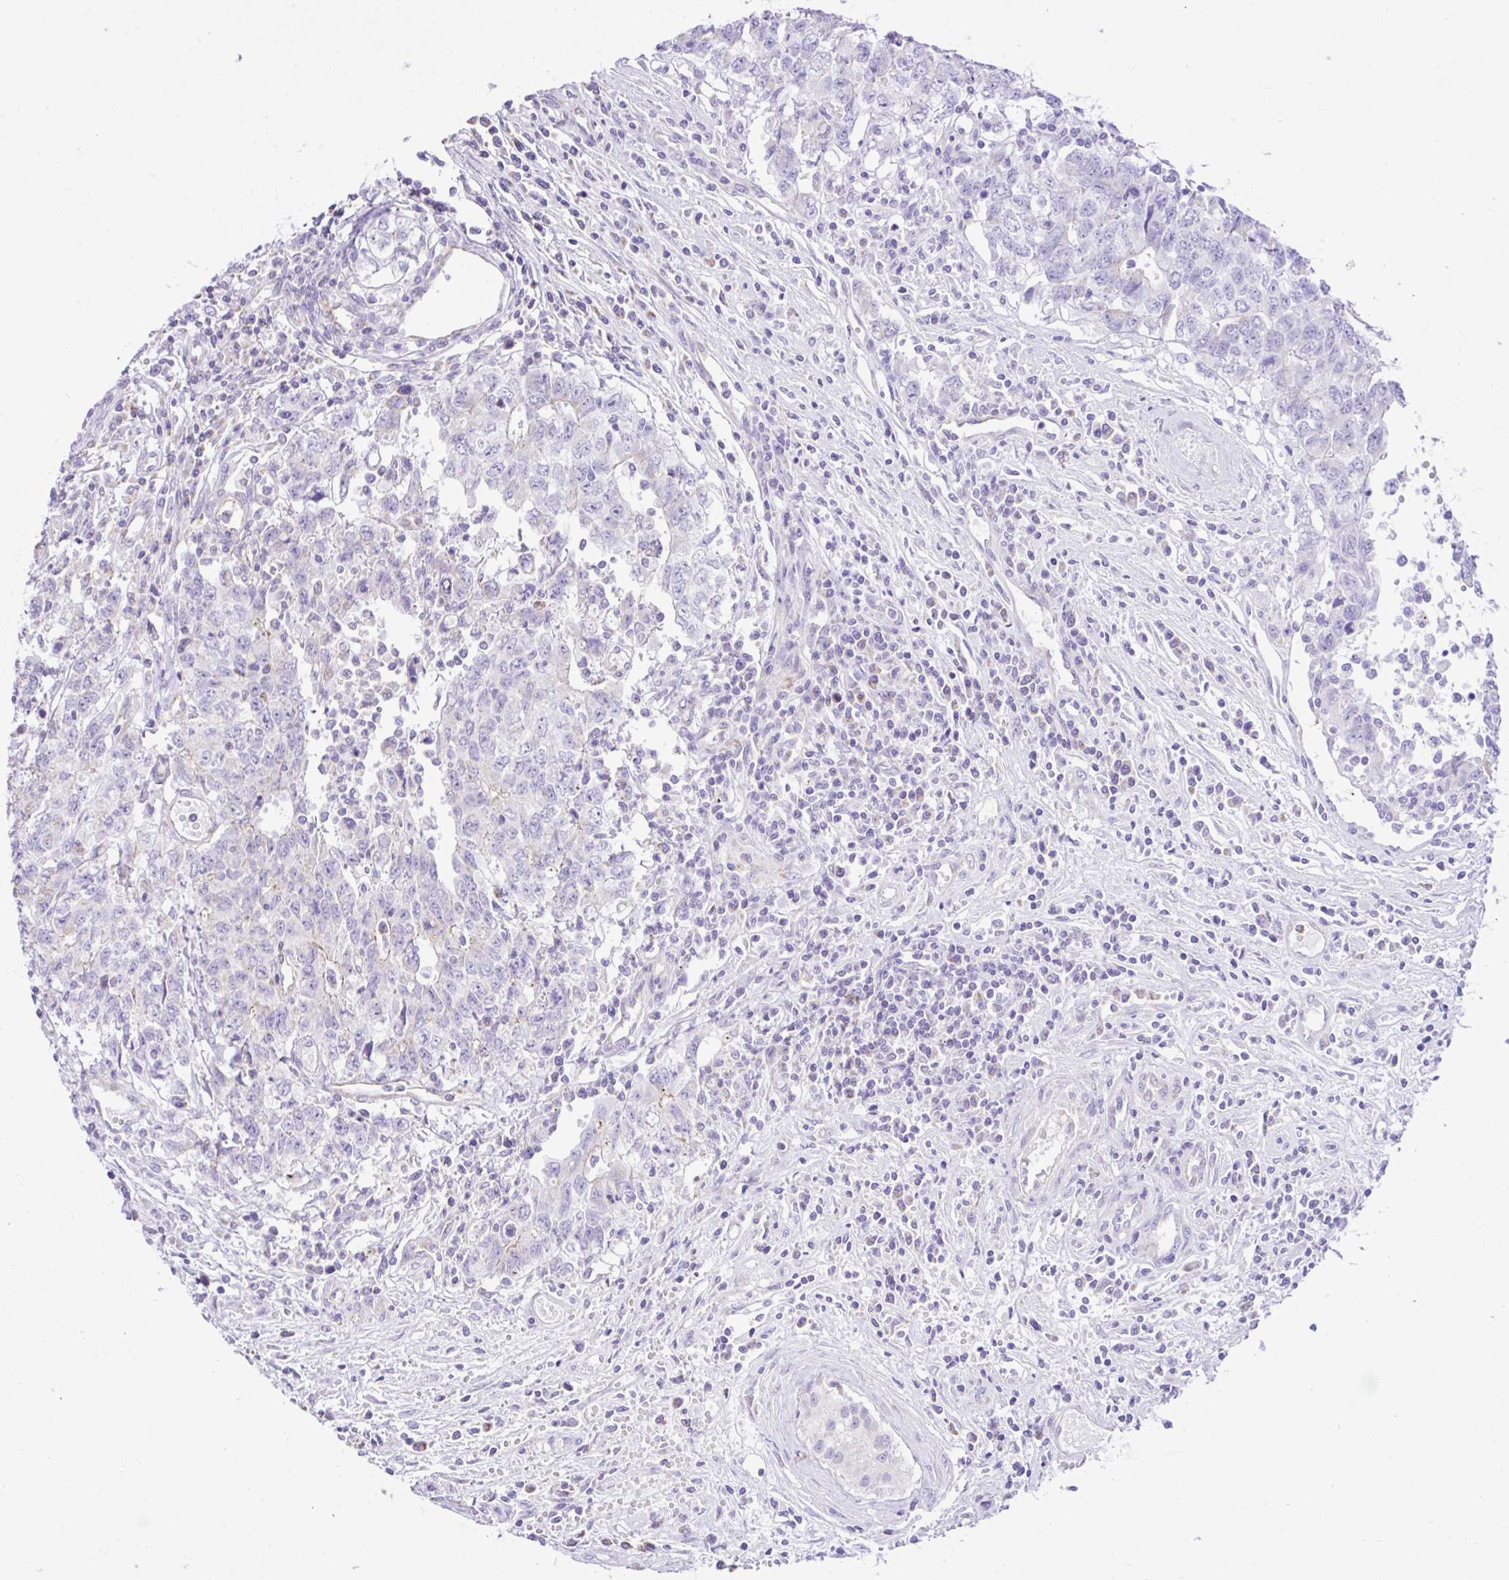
{"staining": {"intensity": "negative", "quantity": "none", "location": "none"}, "tissue": "testis cancer", "cell_type": "Tumor cells", "image_type": "cancer", "snomed": [{"axis": "morphology", "description": "Carcinoma, Embryonal, NOS"}, {"axis": "topography", "description": "Testis"}], "caption": "Histopathology image shows no protein positivity in tumor cells of testis cancer tissue. (DAB (3,3'-diaminobenzidine) immunohistochemistry visualized using brightfield microscopy, high magnification).", "gene": "NDUFS2", "patient": {"sex": "male", "age": 34}}